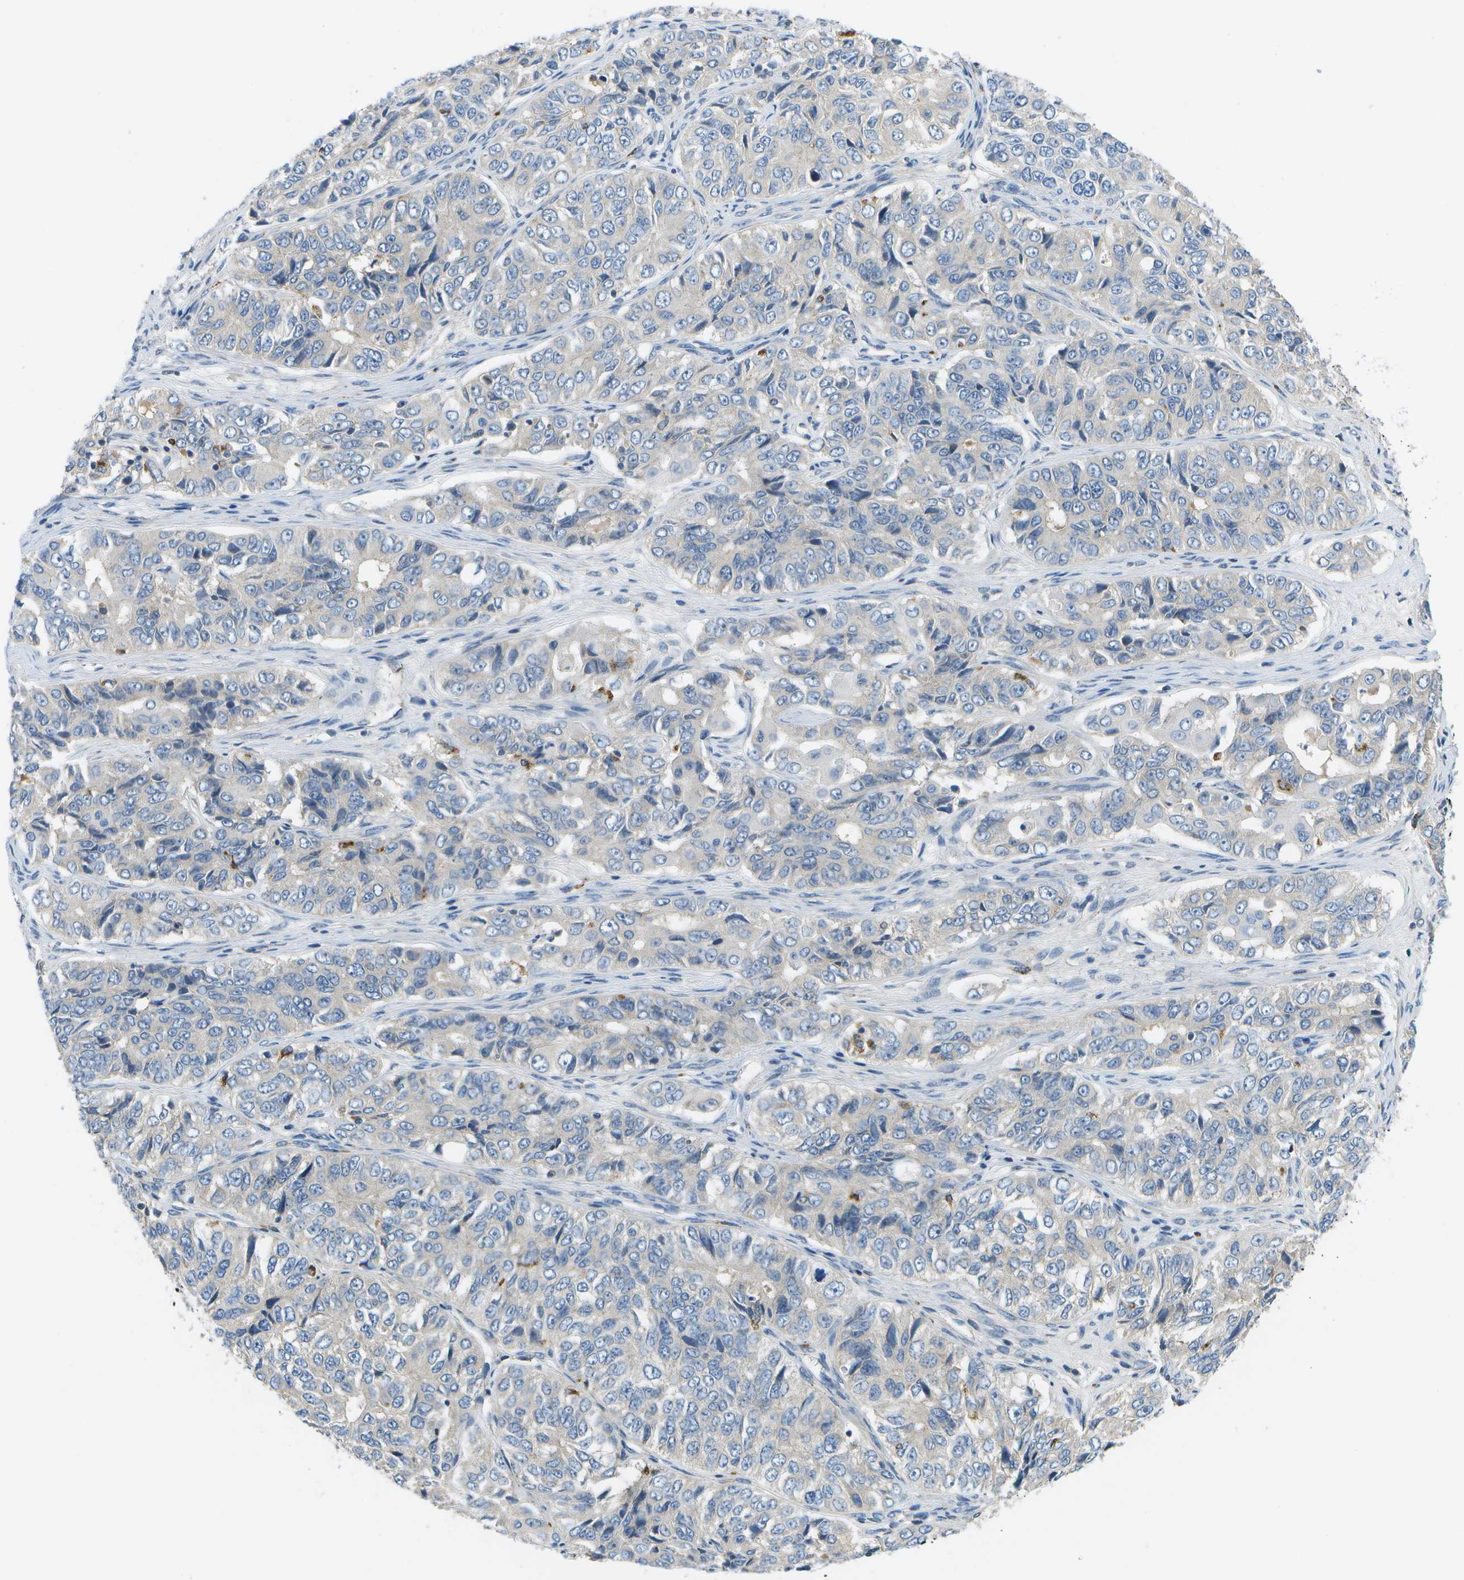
{"staining": {"intensity": "negative", "quantity": "none", "location": "none"}, "tissue": "ovarian cancer", "cell_type": "Tumor cells", "image_type": "cancer", "snomed": [{"axis": "morphology", "description": "Carcinoma, endometroid"}, {"axis": "topography", "description": "Ovary"}], "caption": "DAB (3,3'-diaminobenzidine) immunohistochemical staining of ovarian endometroid carcinoma displays no significant positivity in tumor cells.", "gene": "SLC25A20", "patient": {"sex": "female", "age": 51}}